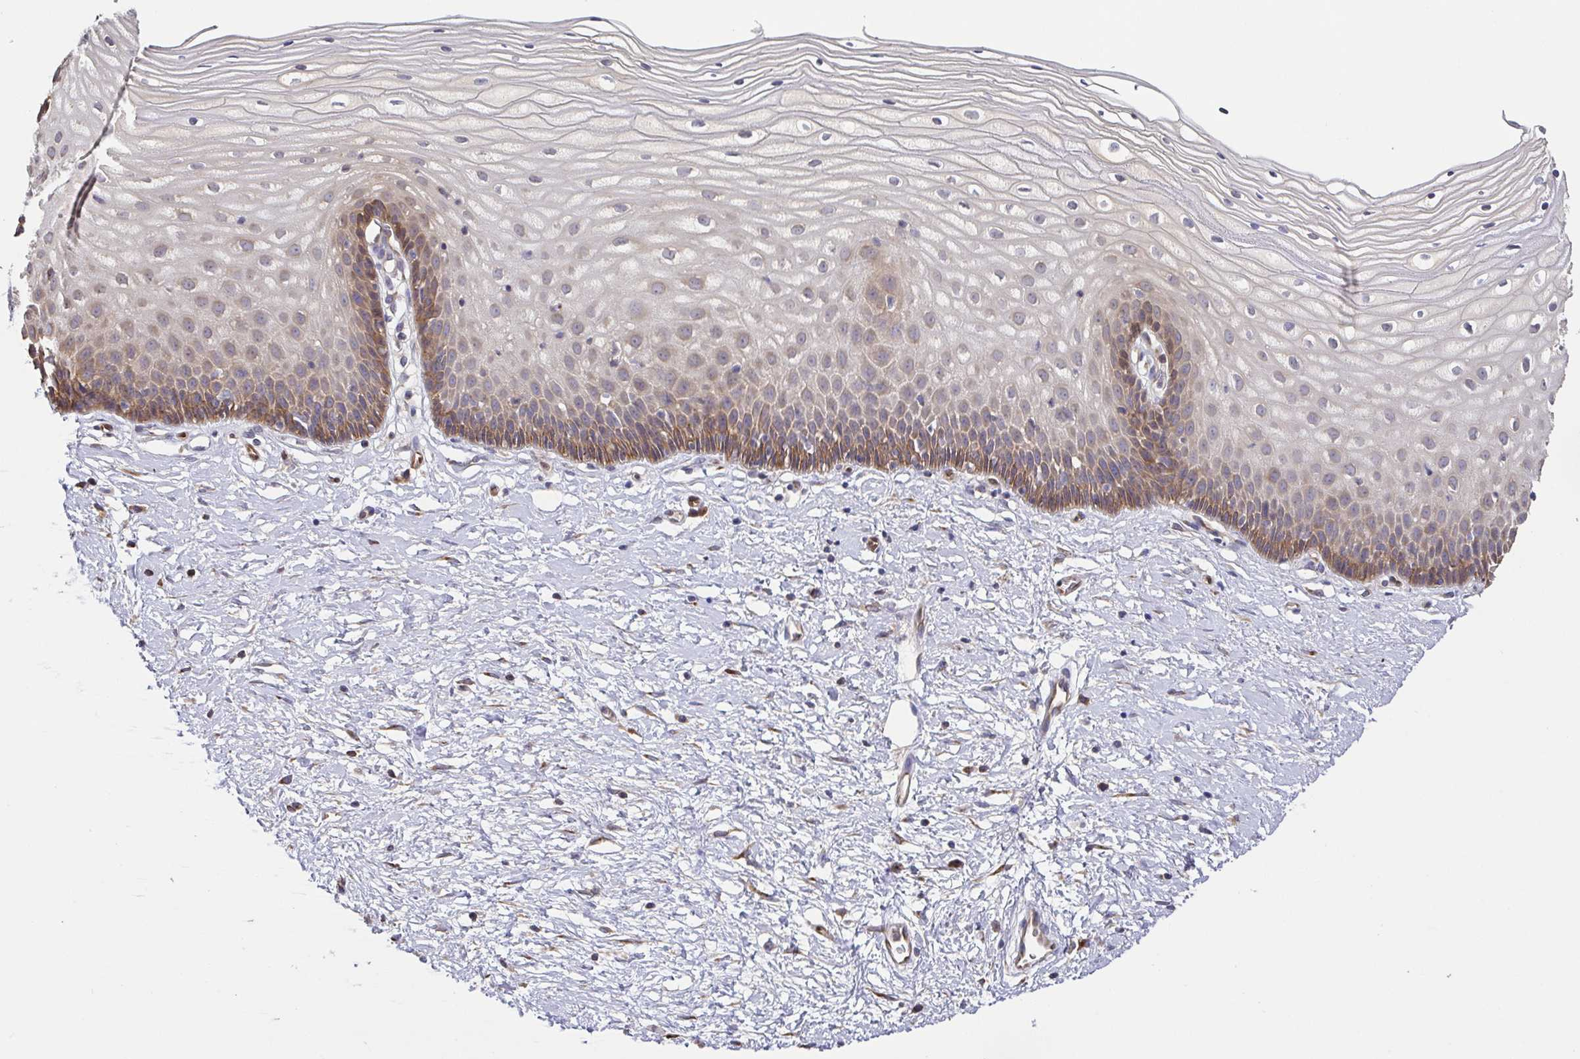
{"staining": {"intensity": "negative", "quantity": "none", "location": "none"}, "tissue": "cervix", "cell_type": "Glandular cells", "image_type": "normal", "snomed": [{"axis": "morphology", "description": "Normal tissue, NOS"}, {"axis": "topography", "description": "Cervix"}], "caption": "High magnification brightfield microscopy of unremarkable cervix stained with DAB (brown) and counterstained with hematoxylin (blue): glandular cells show no significant expression. (DAB immunohistochemistry (IHC), high magnification).", "gene": "EIF3D", "patient": {"sex": "female", "age": 36}}